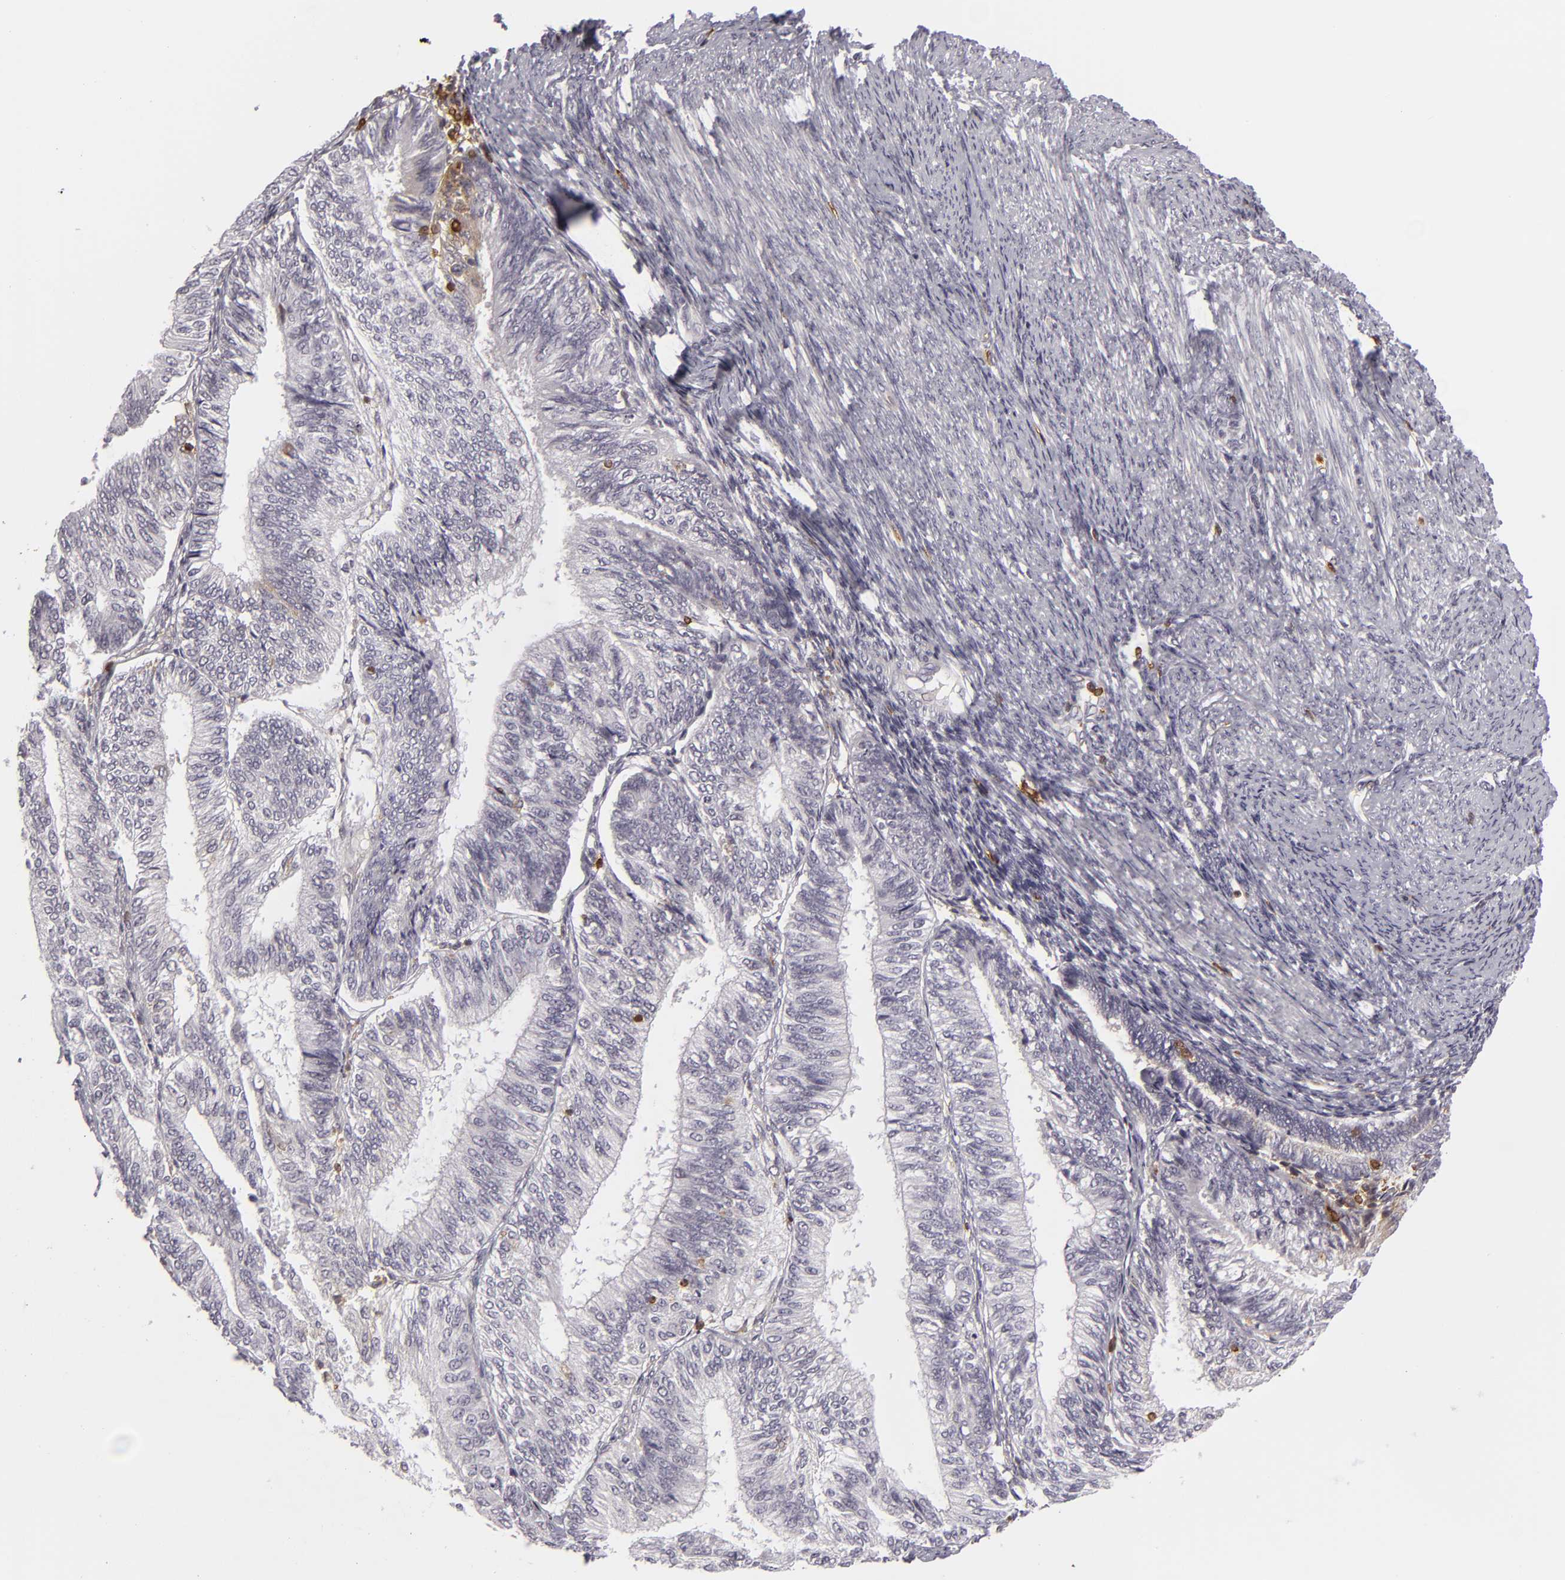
{"staining": {"intensity": "negative", "quantity": "none", "location": "none"}, "tissue": "endometrial cancer", "cell_type": "Tumor cells", "image_type": "cancer", "snomed": [{"axis": "morphology", "description": "Adenocarcinoma, NOS"}, {"axis": "topography", "description": "Endometrium"}], "caption": "Tumor cells are negative for brown protein staining in endometrial adenocarcinoma.", "gene": "APOBEC3G", "patient": {"sex": "female", "age": 55}}